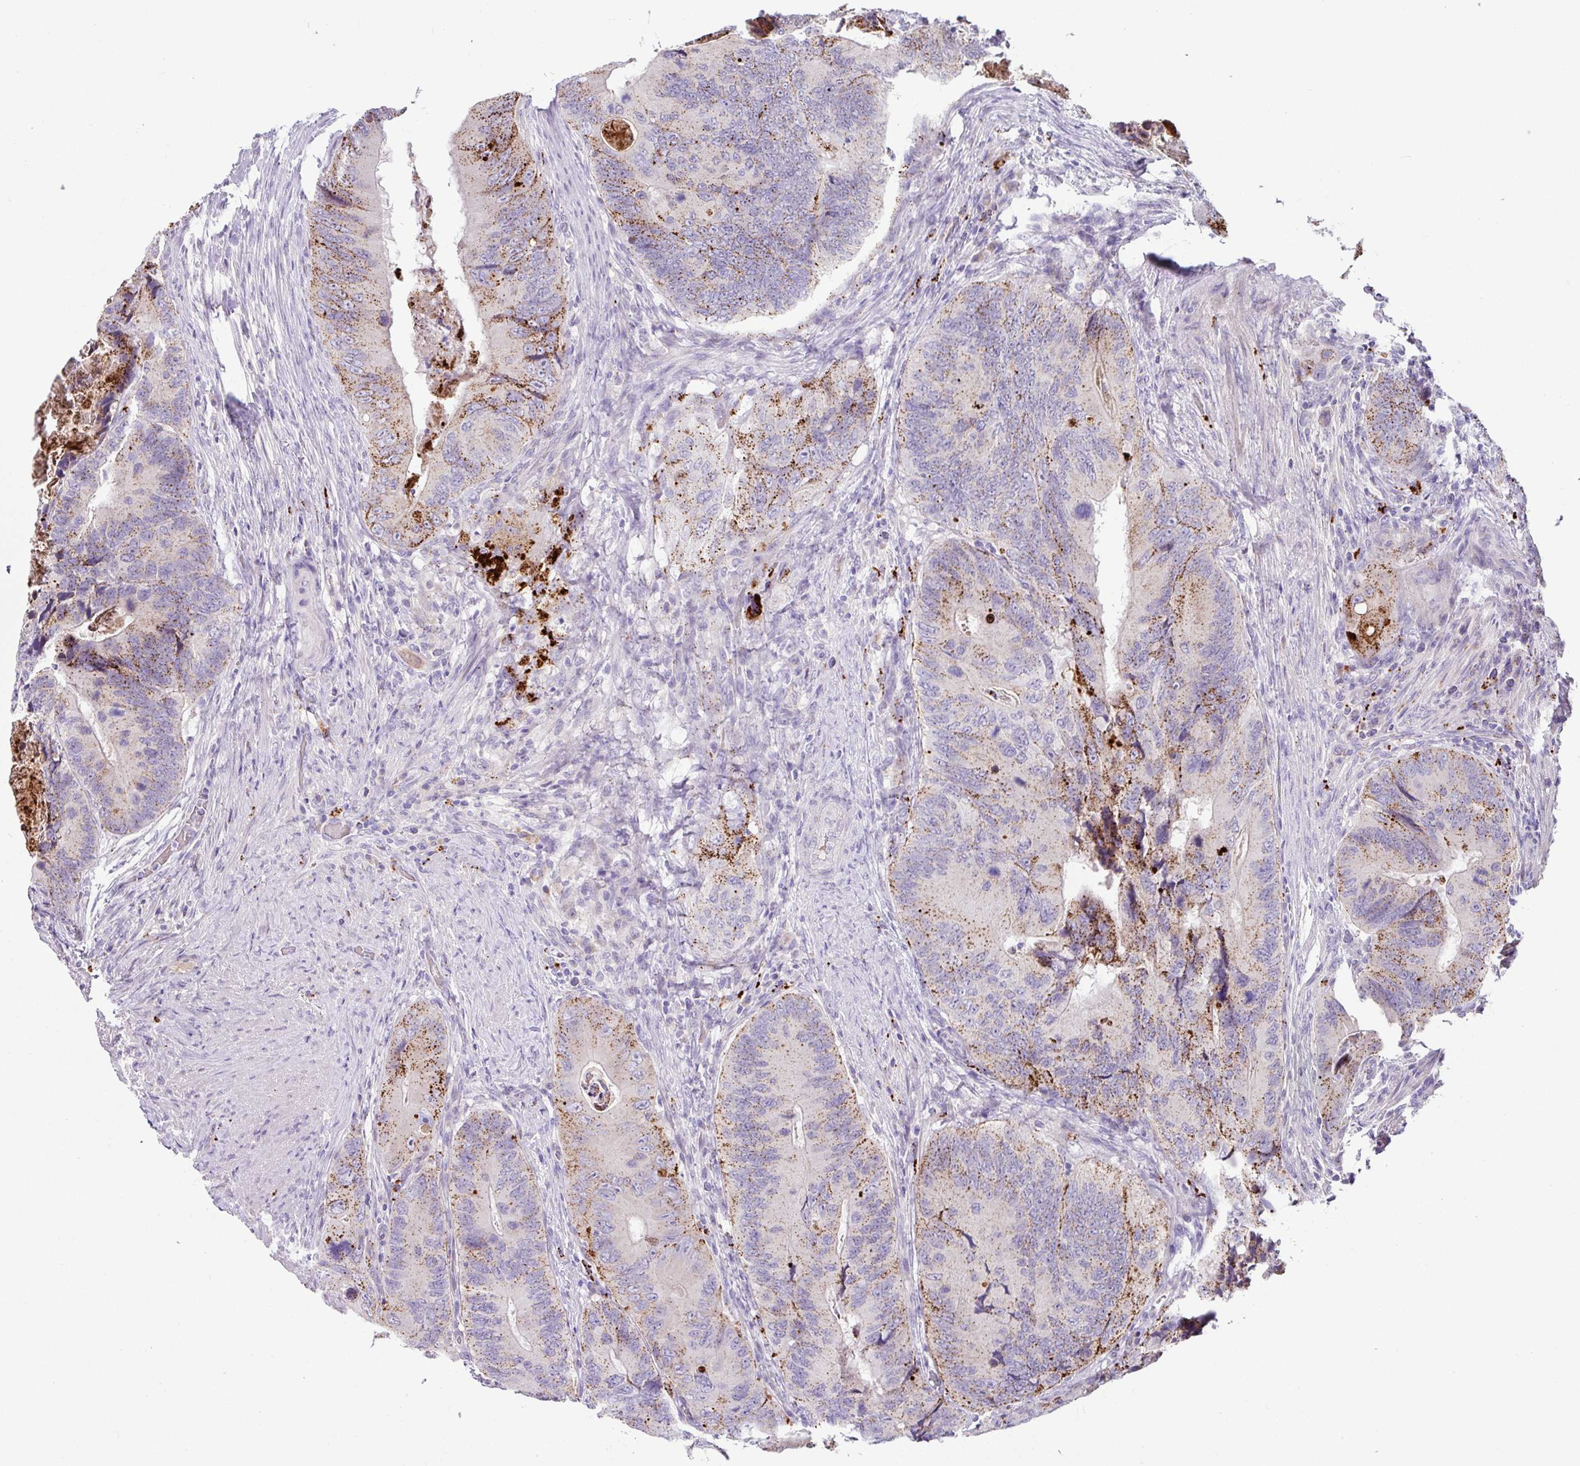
{"staining": {"intensity": "moderate", "quantity": "25%-75%", "location": "cytoplasmic/membranous"}, "tissue": "colorectal cancer", "cell_type": "Tumor cells", "image_type": "cancer", "snomed": [{"axis": "morphology", "description": "Adenocarcinoma, NOS"}, {"axis": "topography", "description": "Colon"}], "caption": "A brown stain highlights moderate cytoplasmic/membranous positivity of a protein in human colorectal cancer (adenocarcinoma) tumor cells. (brown staining indicates protein expression, while blue staining denotes nuclei).", "gene": "PLEKHH3", "patient": {"sex": "male", "age": 84}}